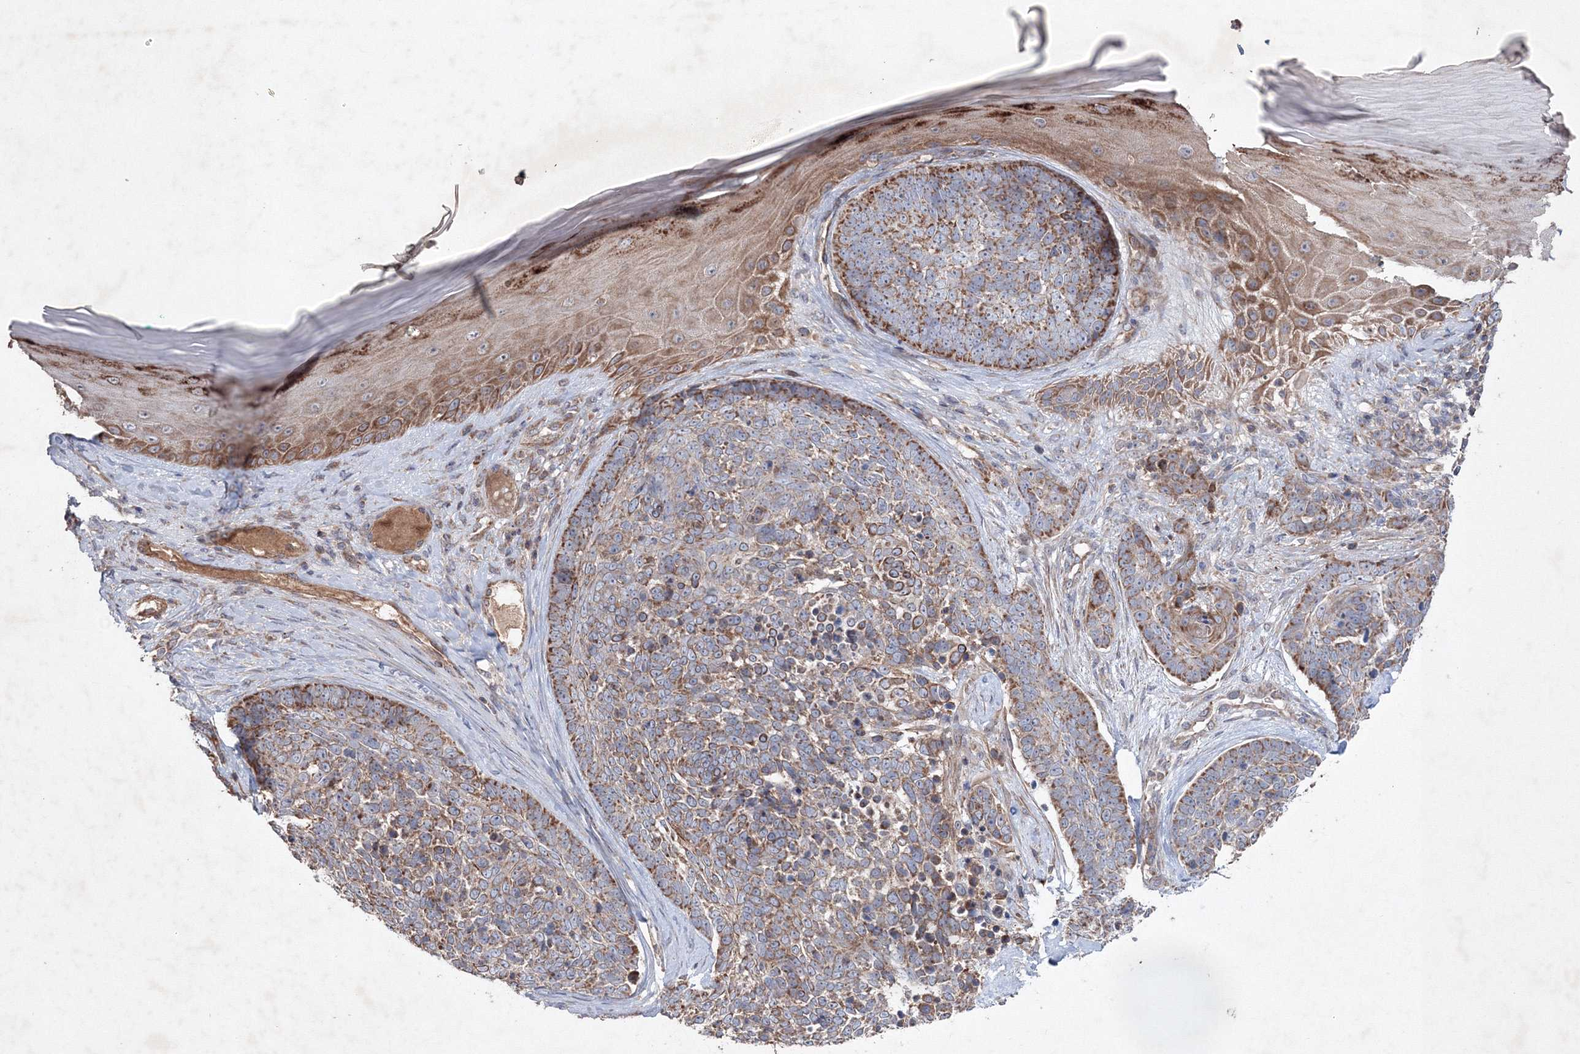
{"staining": {"intensity": "moderate", "quantity": ">75%", "location": "cytoplasmic/membranous"}, "tissue": "skin cancer", "cell_type": "Tumor cells", "image_type": "cancer", "snomed": [{"axis": "morphology", "description": "Basal cell carcinoma"}, {"axis": "topography", "description": "Skin"}], "caption": "Tumor cells show medium levels of moderate cytoplasmic/membranous expression in about >75% of cells in skin cancer (basal cell carcinoma).", "gene": "NOA1", "patient": {"sex": "female", "age": 81}}